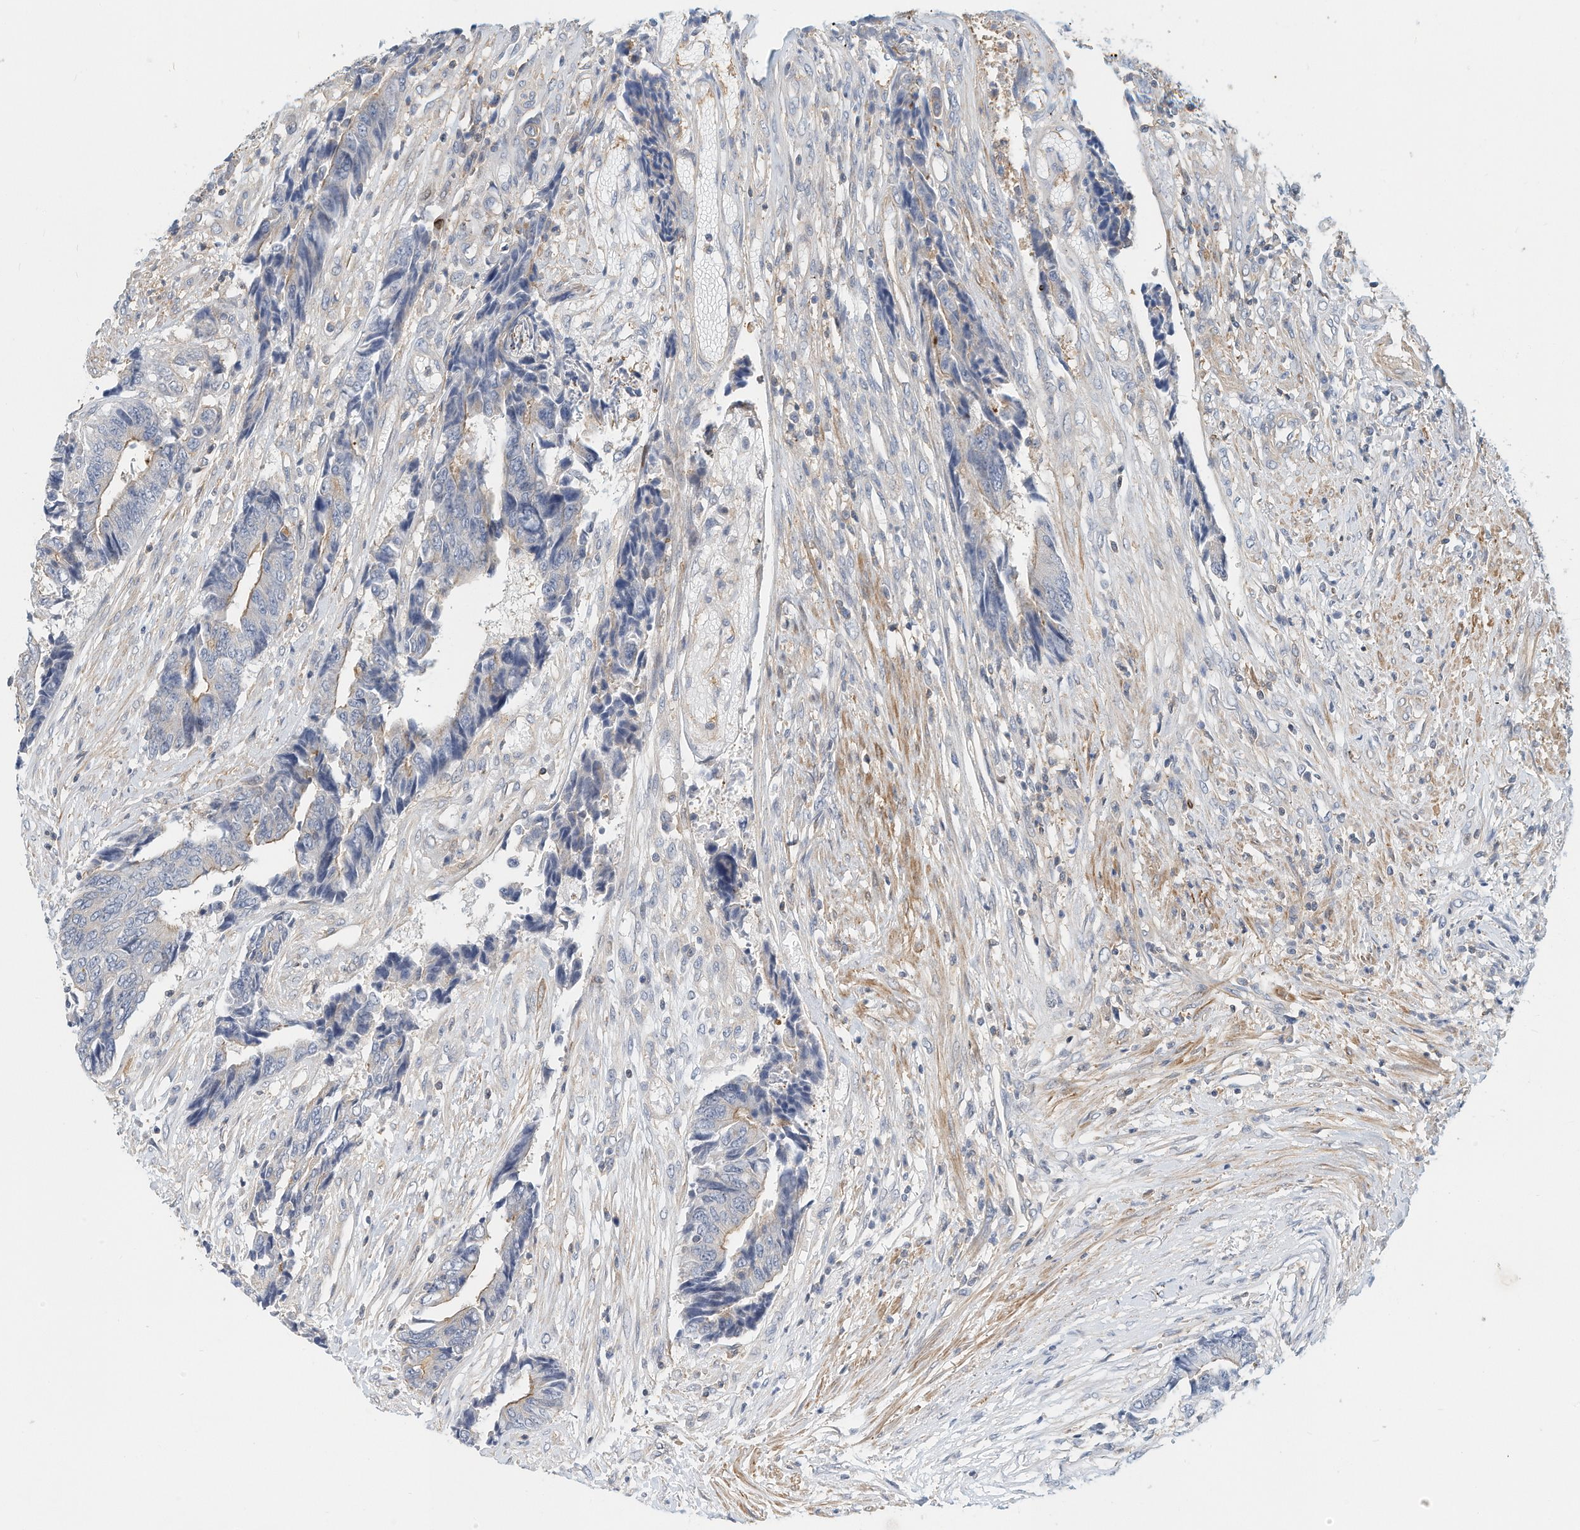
{"staining": {"intensity": "moderate", "quantity": "<25%", "location": "cytoplasmic/membranous"}, "tissue": "colorectal cancer", "cell_type": "Tumor cells", "image_type": "cancer", "snomed": [{"axis": "morphology", "description": "Adenocarcinoma, NOS"}, {"axis": "topography", "description": "Rectum"}], "caption": "Human adenocarcinoma (colorectal) stained for a protein (brown) displays moderate cytoplasmic/membranous positive staining in approximately <25% of tumor cells.", "gene": "MICAL1", "patient": {"sex": "male", "age": 84}}